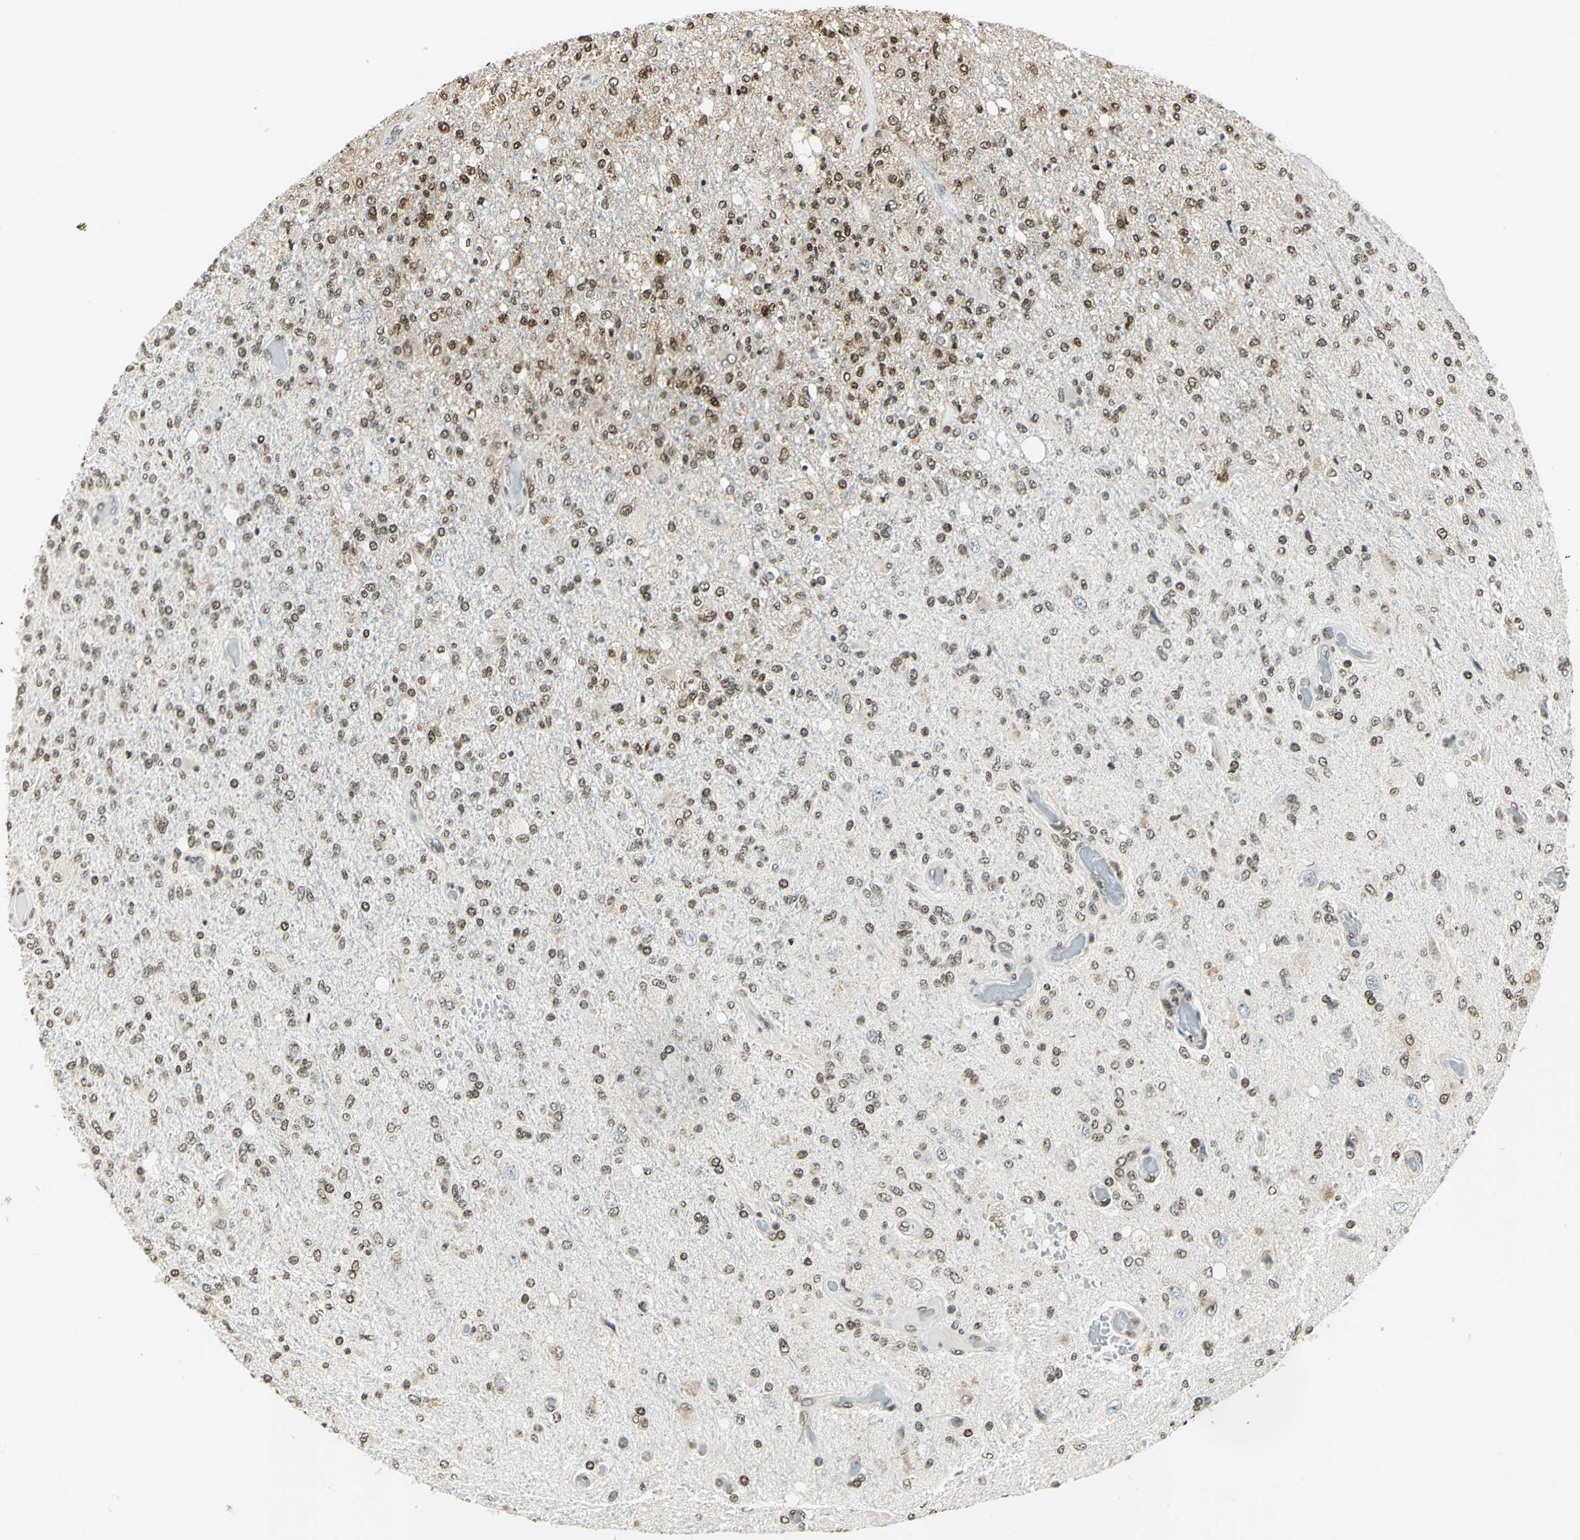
{"staining": {"intensity": "weak", "quantity": "25%-75%", "location": "cytoplasmic/membranous,nuclear"}, "tissue": "glioma", "cell_type": "Tumor cells", "image_type": "cancer", "snomed": [{"axis": "morphology", "description": "Normal tissue, NOS"}, {"axis": "morphology", "description": "Glioma, malignant, High grade"}, {"axis": "topography", "description": "Cerebral cortex"}], "caption": "Glioma stained for a protein (brown) reveals weak cytoplasmic/membranous and nuclear positive expression in approximately 25%-75% of tumor cells.", "gene": "LGALS3", "patient": {"sex": "male", "age": 77}}